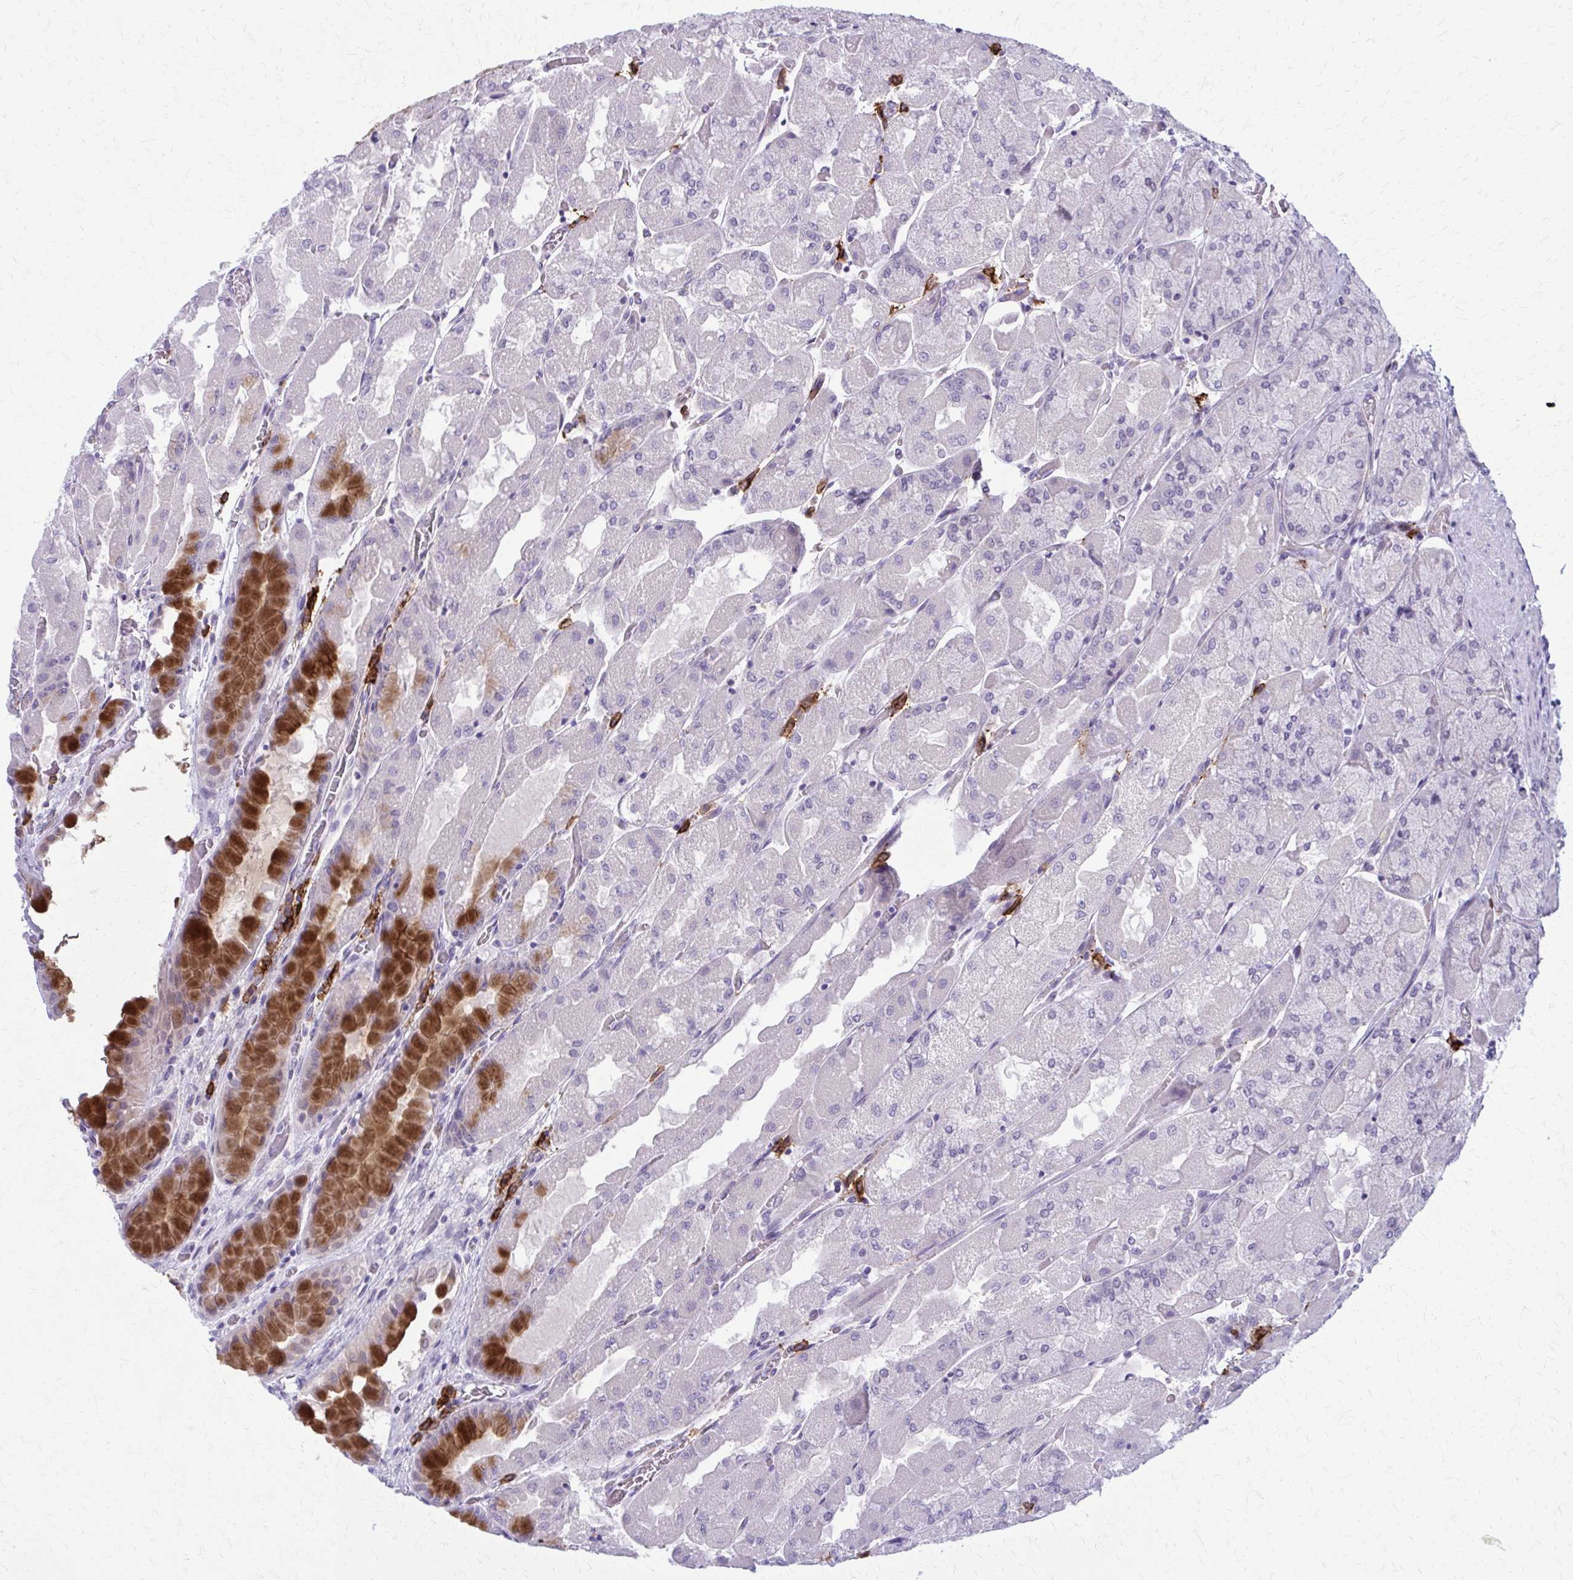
{"staining": {"intensity": "strong", "quantity": "<25%", "location": "cytoplasmic/membranous"}, "tissue": "stomach", "cell_type": "Glandular cells", "image_type": "normal", "snomed": [{"axis": "morphology", "description": "Normal tissue, NOS"}, {"axis": "topography", "description": "Stomach"}], "caption": "Human stomach stained with a brown dye displays strong cytoplasmic/membranous positive expression in about <25% of glandular cells.", "gene": "CD38", "patient": {"sex": "female", "age": 61}}